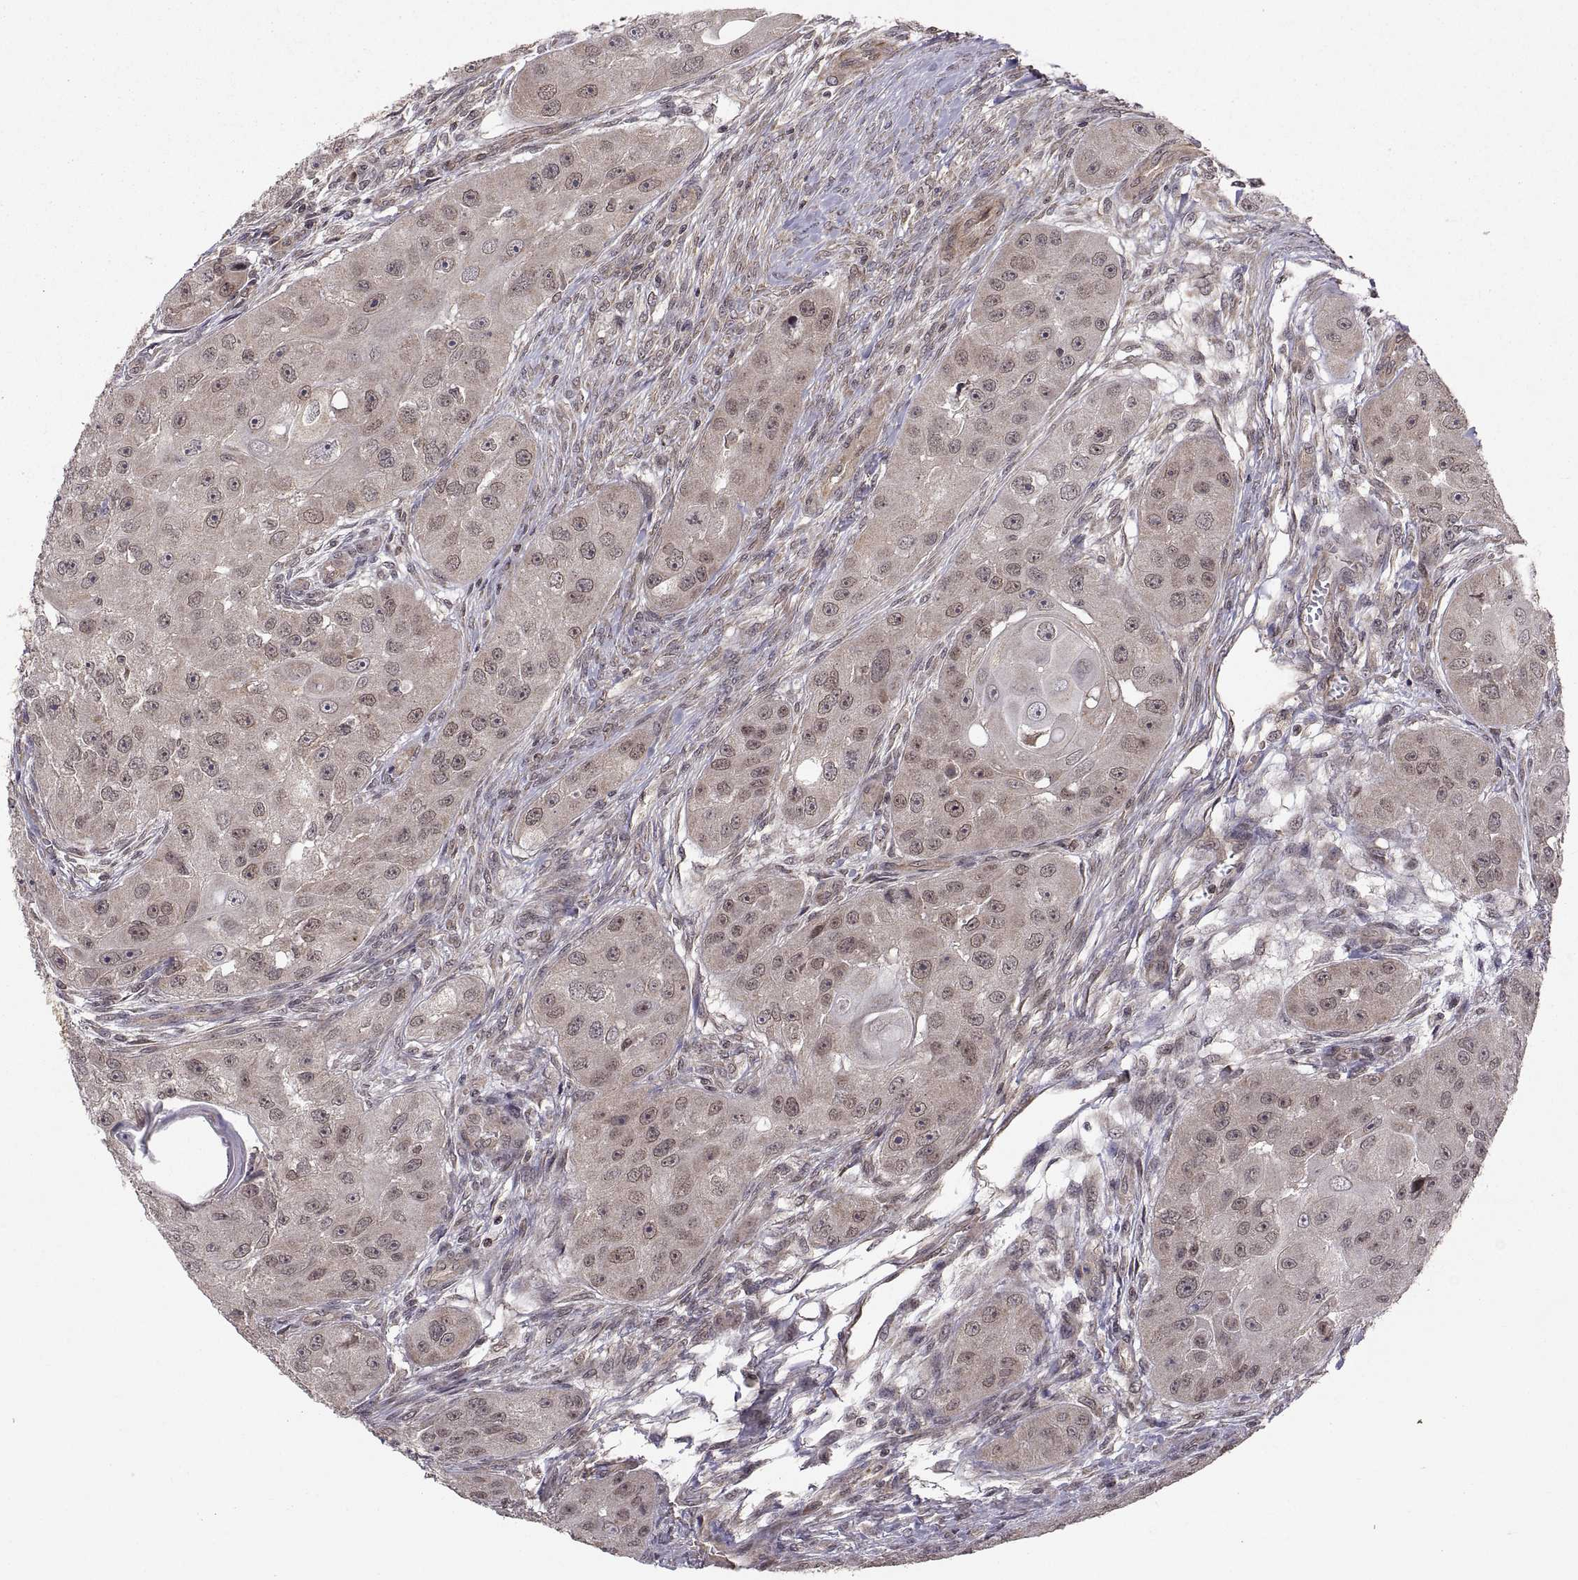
{"staining": {"intensity": "weak", "quantity": "25%-75%", "location": "cytoplasmic/membranous"}, "tissue": "head and neck cancer", "cell_type": "Tumor cells", "image_type": "cancer", "snomed": [{"axis": "morphology", "description": "Squamous cell carcinoma, NOS"}, {"axis": "topography", "description": "Head-Neck"}], "caption": "Head and neck cancer (squamous cell carcinoma) stained for a protein exhibits weak cytoplasmic/membranous positivity in tumor cells.", "gene": "ABL2", "patient": {"sex": "male", "age": 51}}